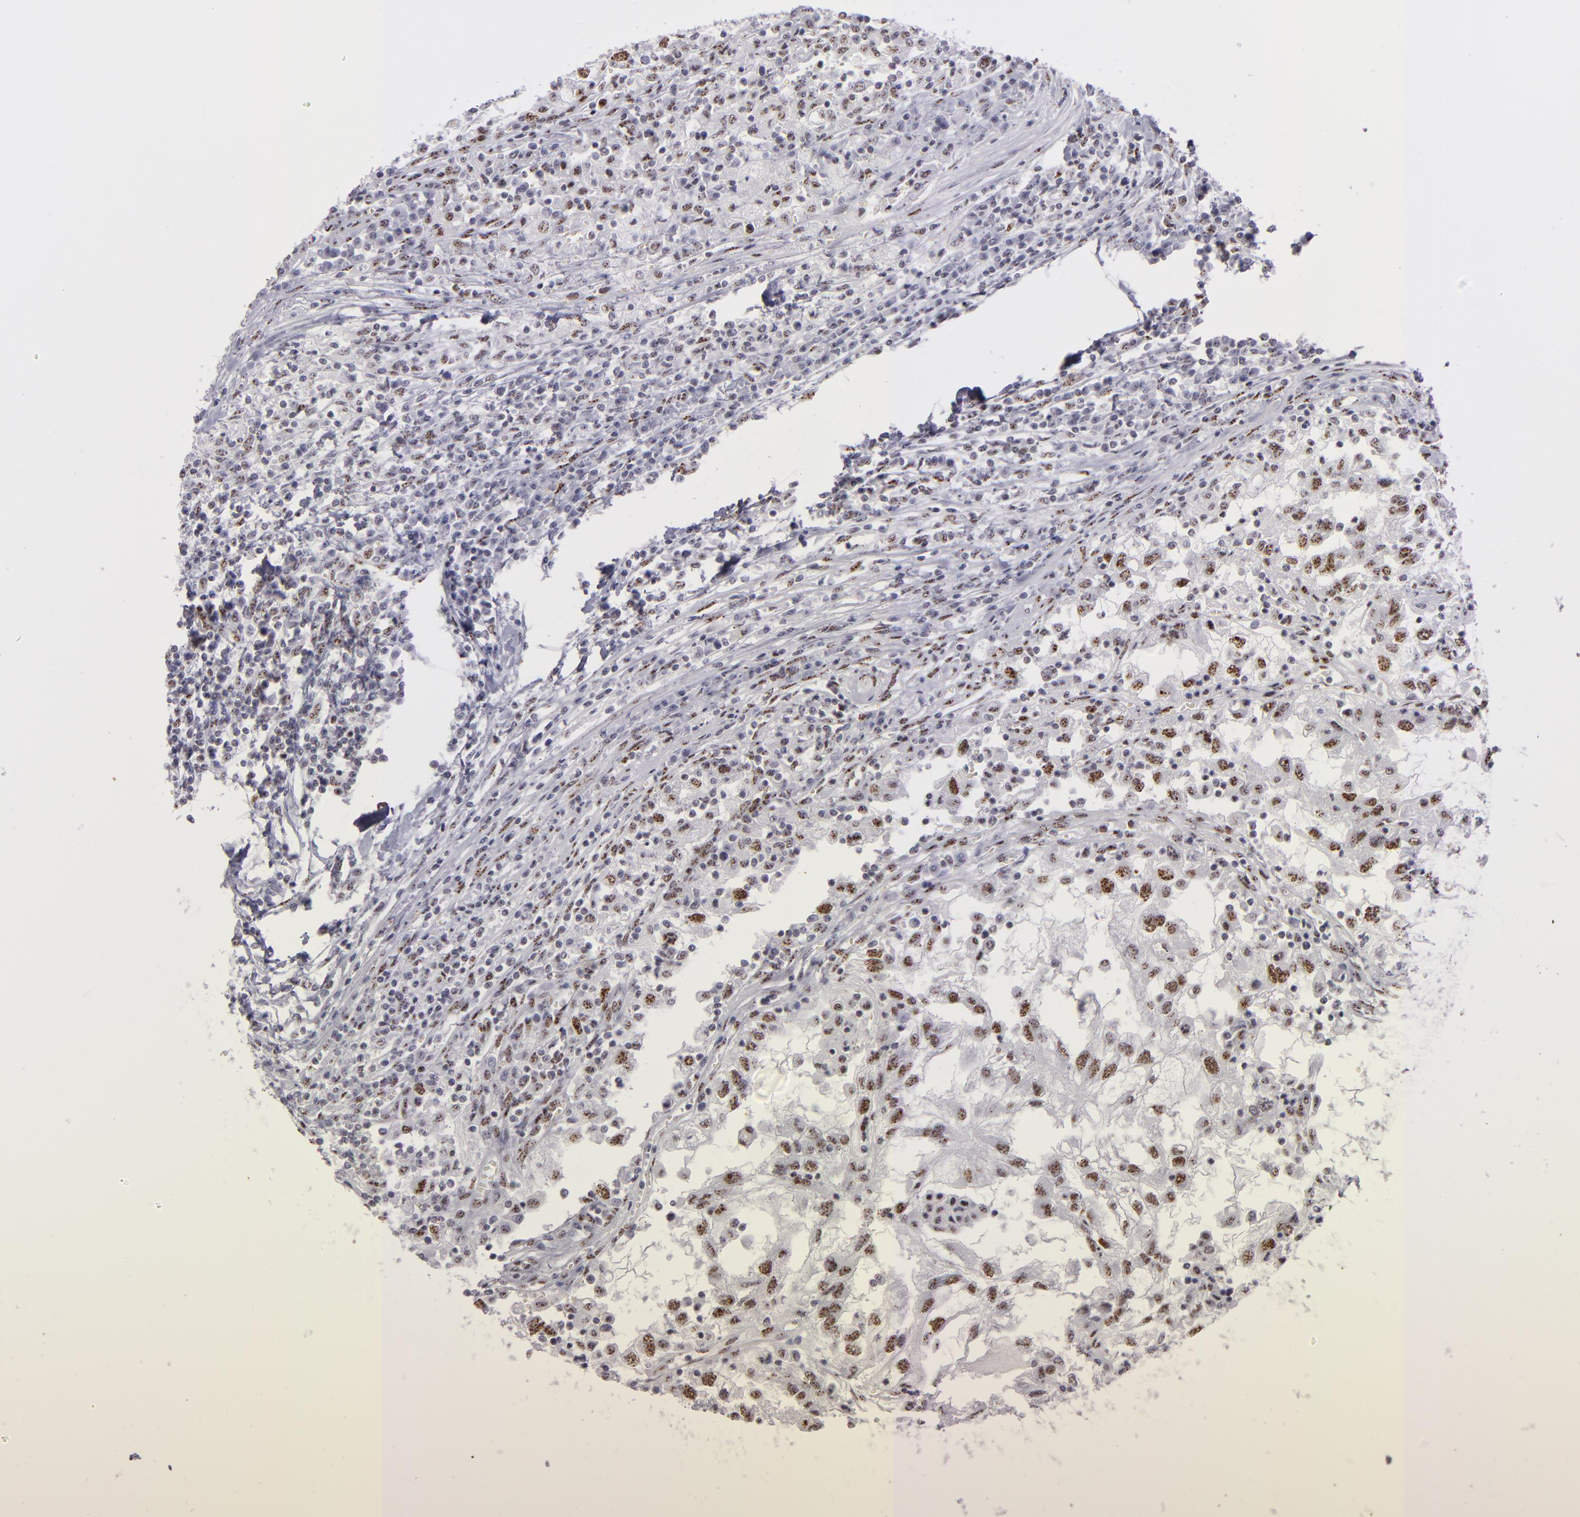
{"staining": {"intensity": "moderate", "quantity": ">75%", "location": "nuclear"}, "tissue": "renal cancer", "cell_type": "Tumor cells", "image_type": "cancer", "snomed": [{"axis": "morphology", "description": "Normal tissue, NOS"}, {"axis": "morphology", "description": "Adenocarcinoma, NOS"}, {"axis": "topography", "description": "Kidney"}], "caption": "IHC of renal cancer demonstrates medium levels of moderate nuclear positivity in approximately >75% of tumor cells. (brown staining indicates protein expression, while blue staining denotes nuclei).", "gene": "TOP3A", "patient": {"sex": "male", "age": 71}}